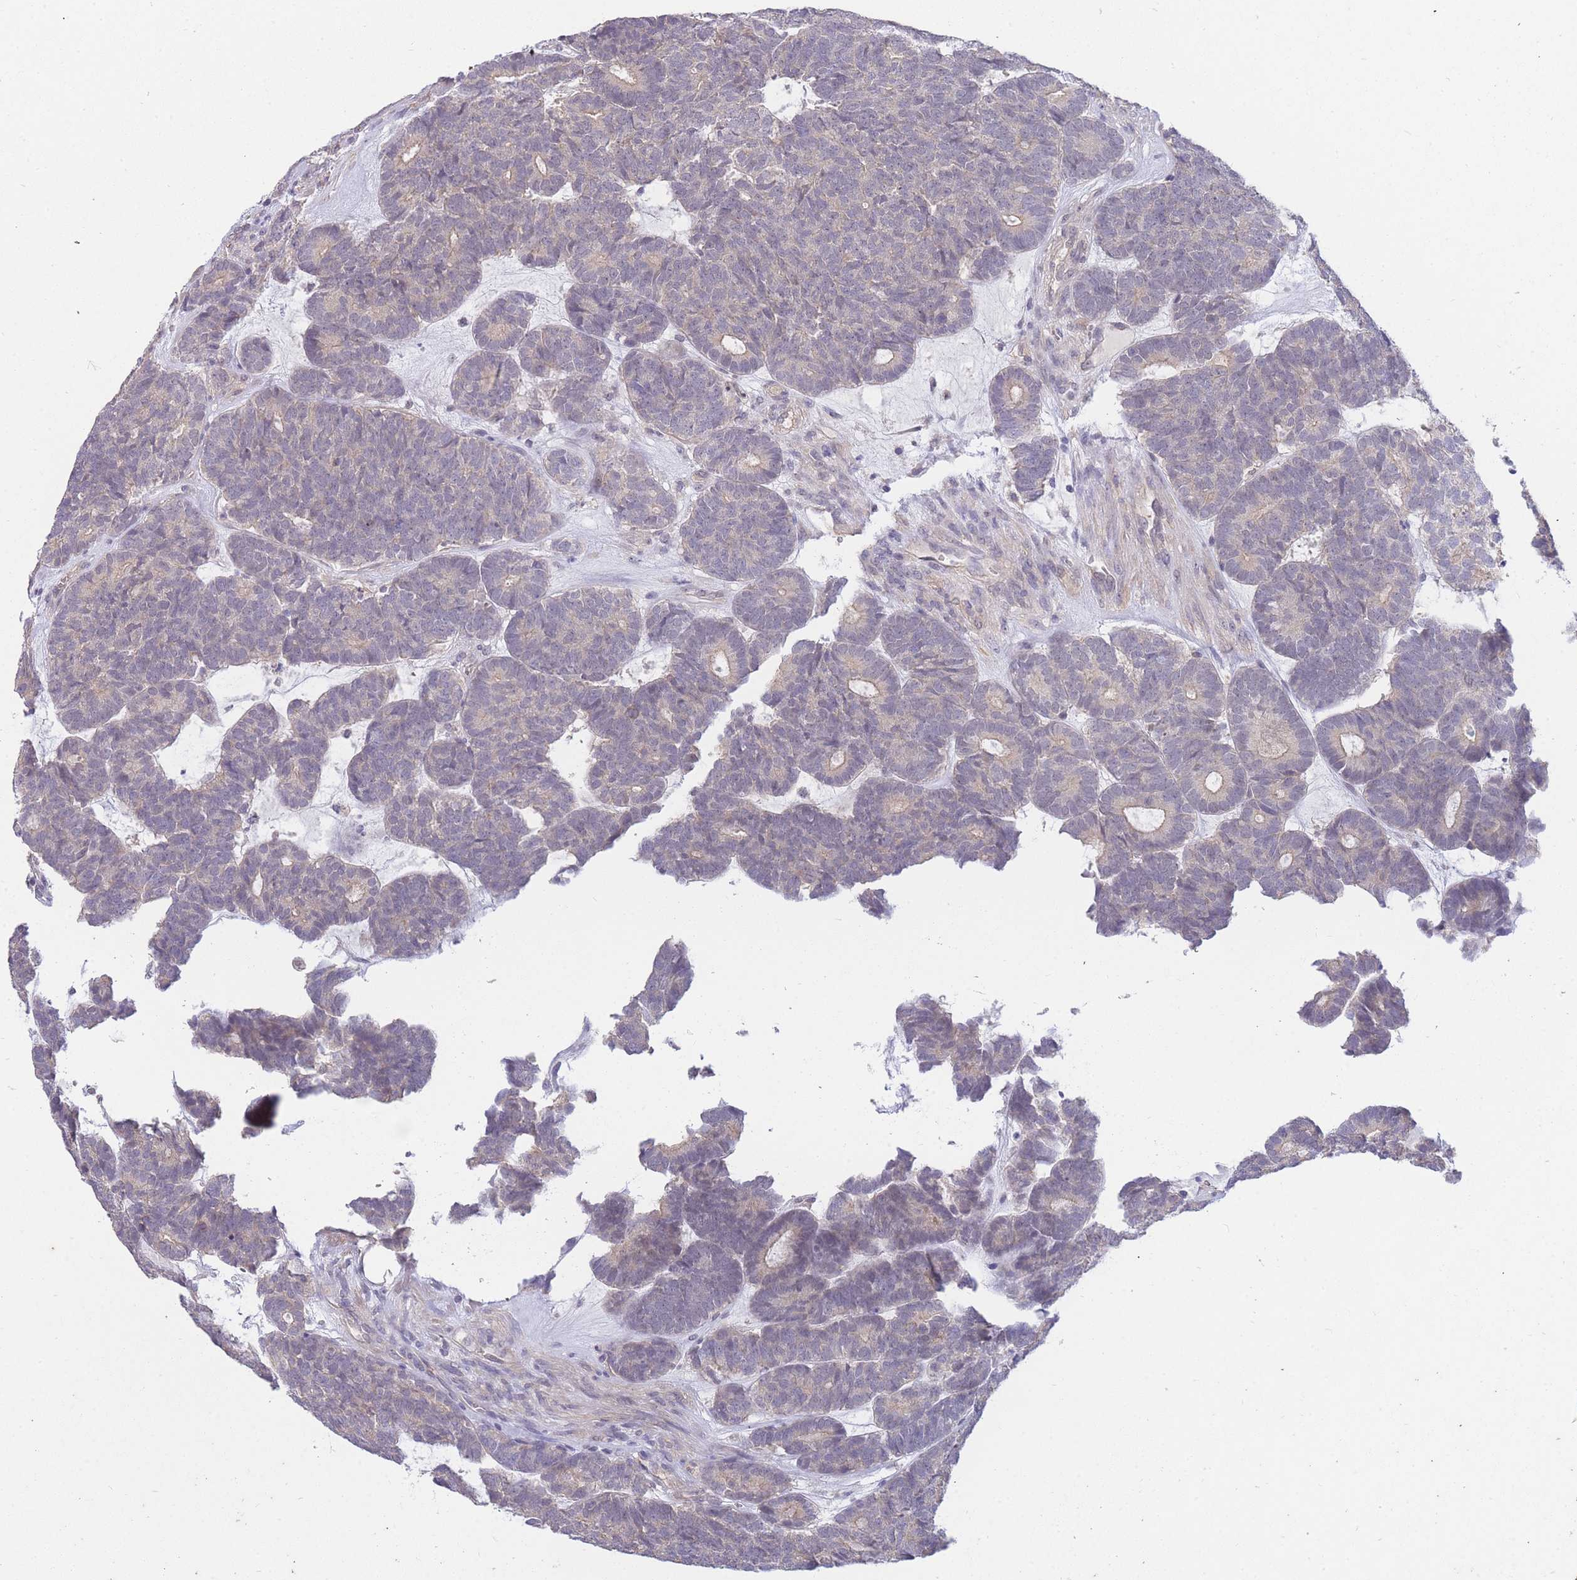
{"staining": {"intensity": "negative", "quantity": "none", "location": "none"}, "tissue": "head and neck cancer", "cell_type": "Tumor cells", "image_type": "cancer", "snomed": [{"axis": "morphology", "description": "Adenocarcinoma, NOS"}, {"axis": "topography", "description": "Head-Neck"}], "caption": "IHC image of human adenocarcinoma (head and neck) stained for a protein (brown), which exhibits no positivity in tumor cells.", "gene": "SMC6", "patient": {"sex": "female", "age": 81}}